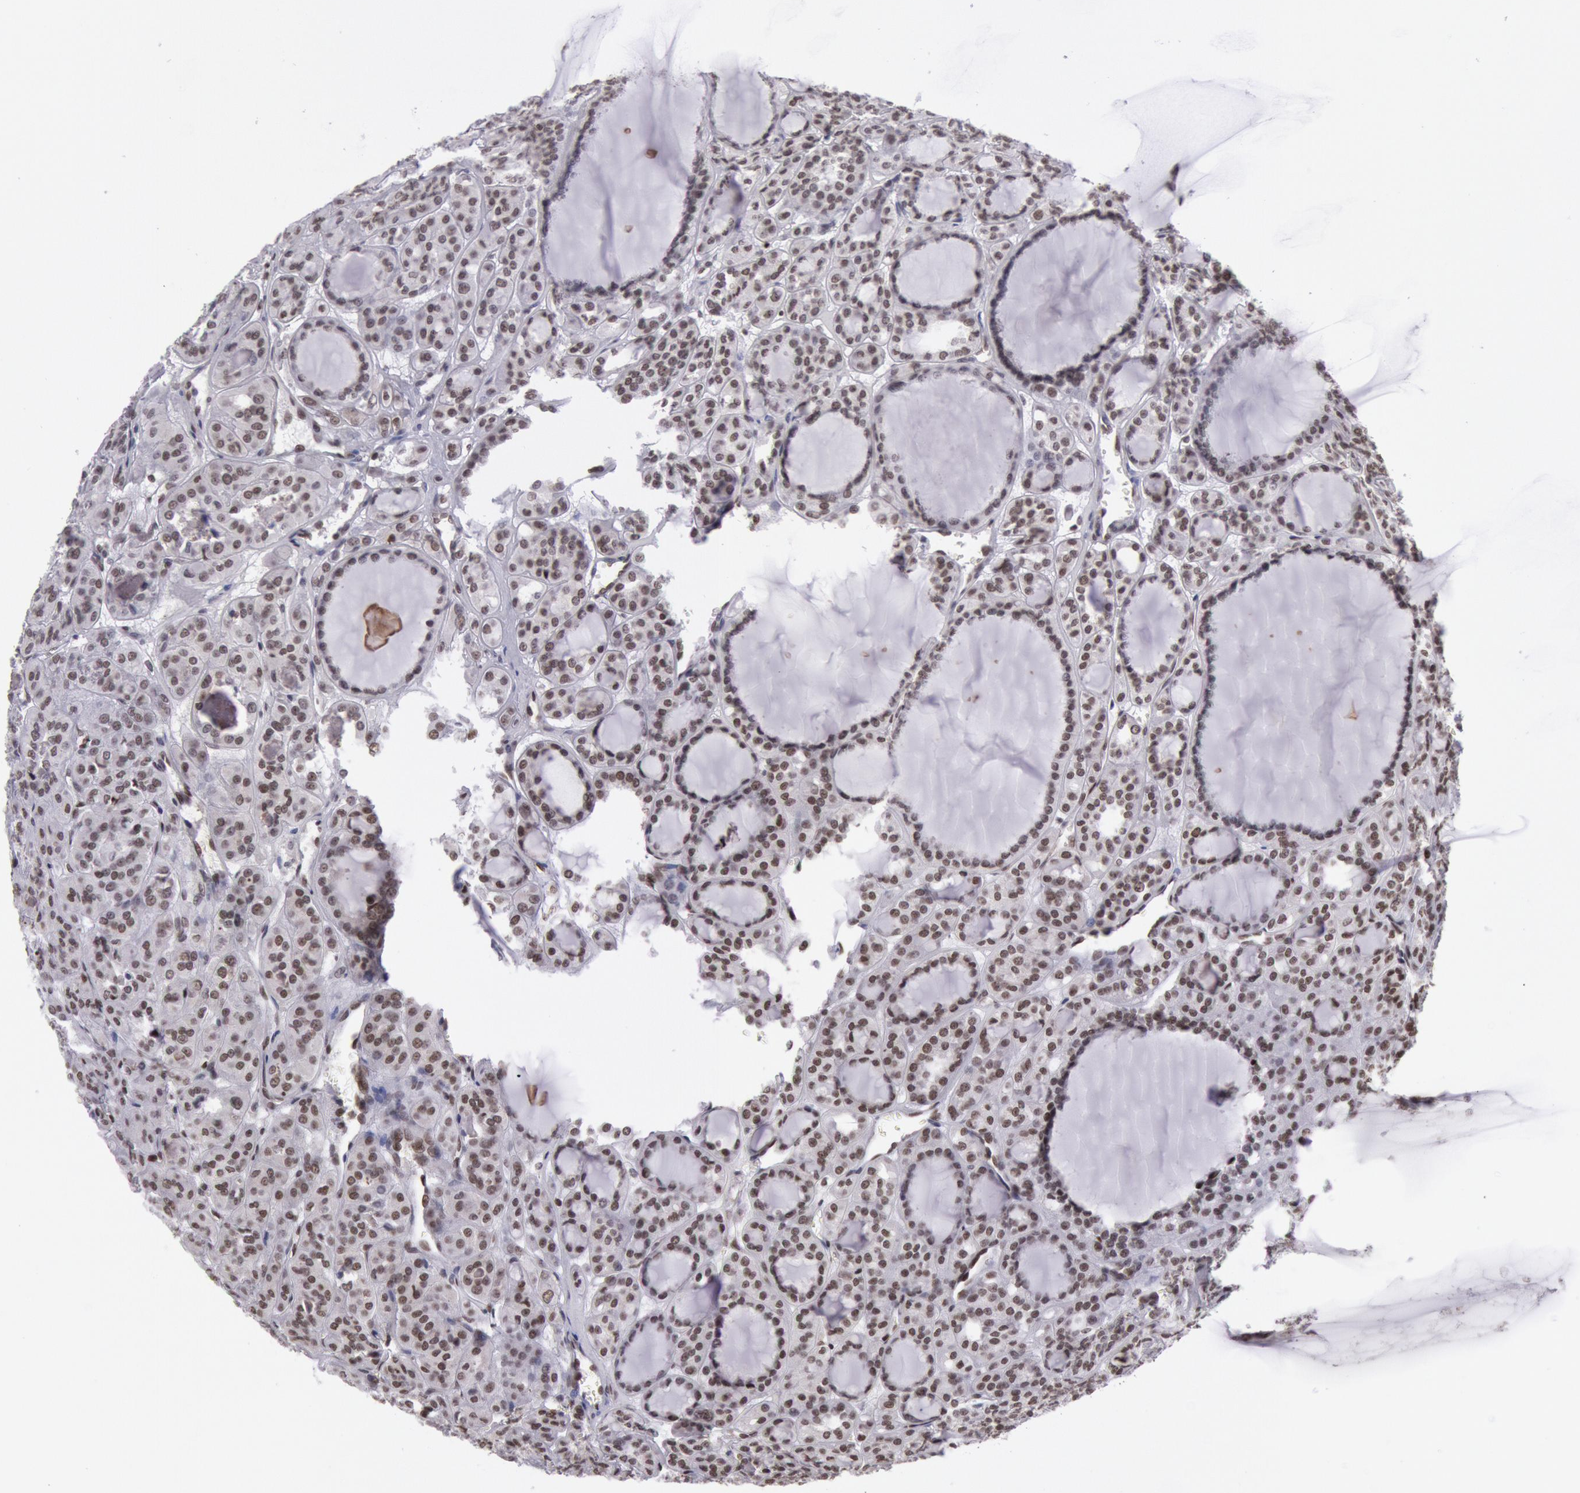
{"staining": {"intensity": "moderate", "quantity": ">75%", "location": "nuclear"}, "tissue": "thyroid cancer", "cell_type": "Tumor cells", "image_type": "cancer", "snomed": [{"axis": "morphology", "description": "Follicular adenoma carcinoma, NOS"}, {"axis": "topography", "description": "Thyroid gland"}], "caption": "Tumor cells reveal medium levels of moderate nuclear expression in approximately >75% of cells in human thyroid cancer.", "gene": "NKAP", "patient": {"sex": "female", "age": 71}}